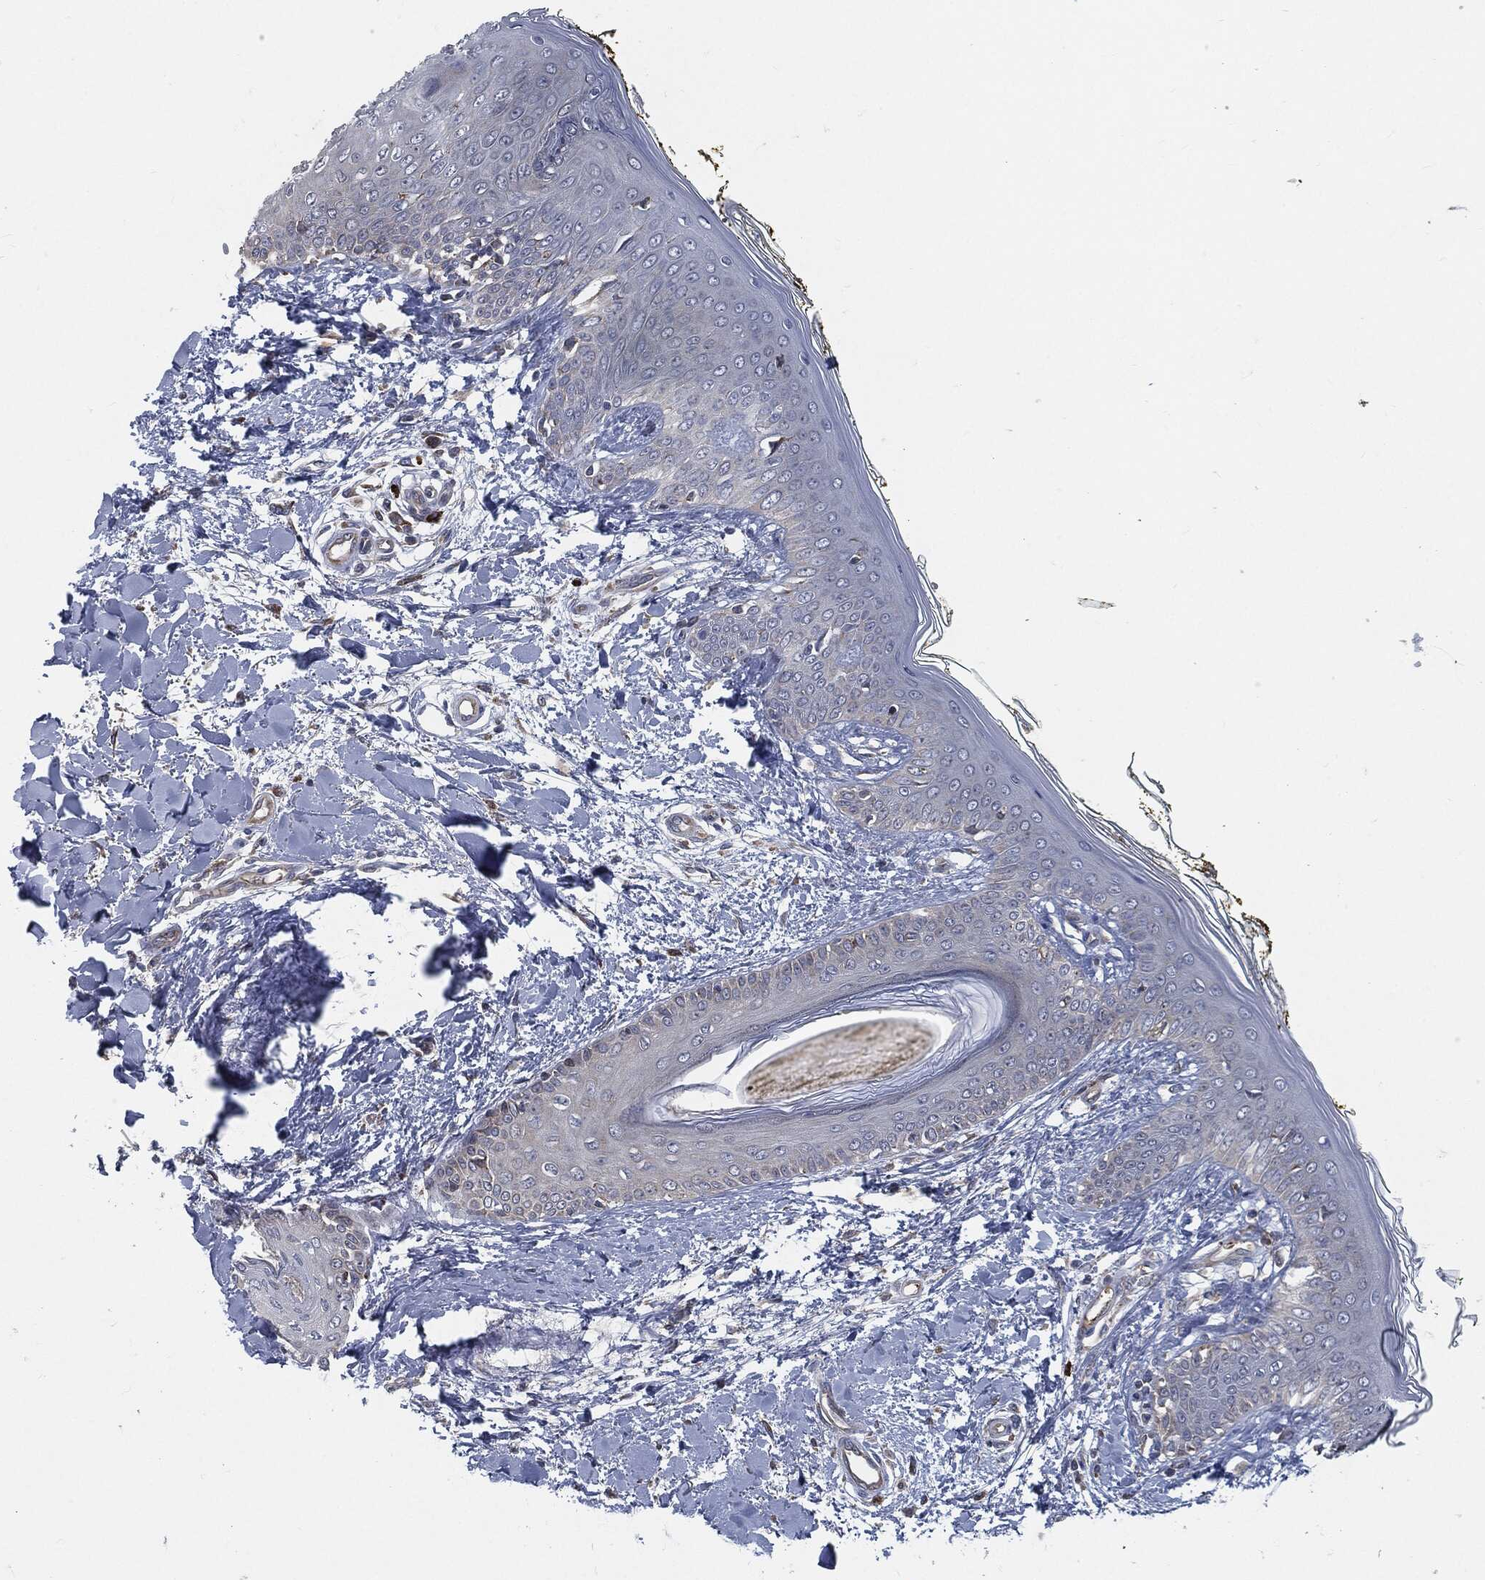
{"staining": {"intensity": "negative", "quantity": "none", "location": "none"}, "tissue": "skin", "cell_type": "Fibroblasts", "image_type": "normal", "snomed": [{"axis": "morphology", "description": "Normal tissue, NOS"}, {"axis": "morphology", "description": "Malignant melanoma, NOS"}, {"axis": "topography", "description": "Skin"}], "caption": "Fibroblasts show no significant positivity in normal skin.", "gene": "PRDX4", "patient": {"sex": "female", "age": 34}}